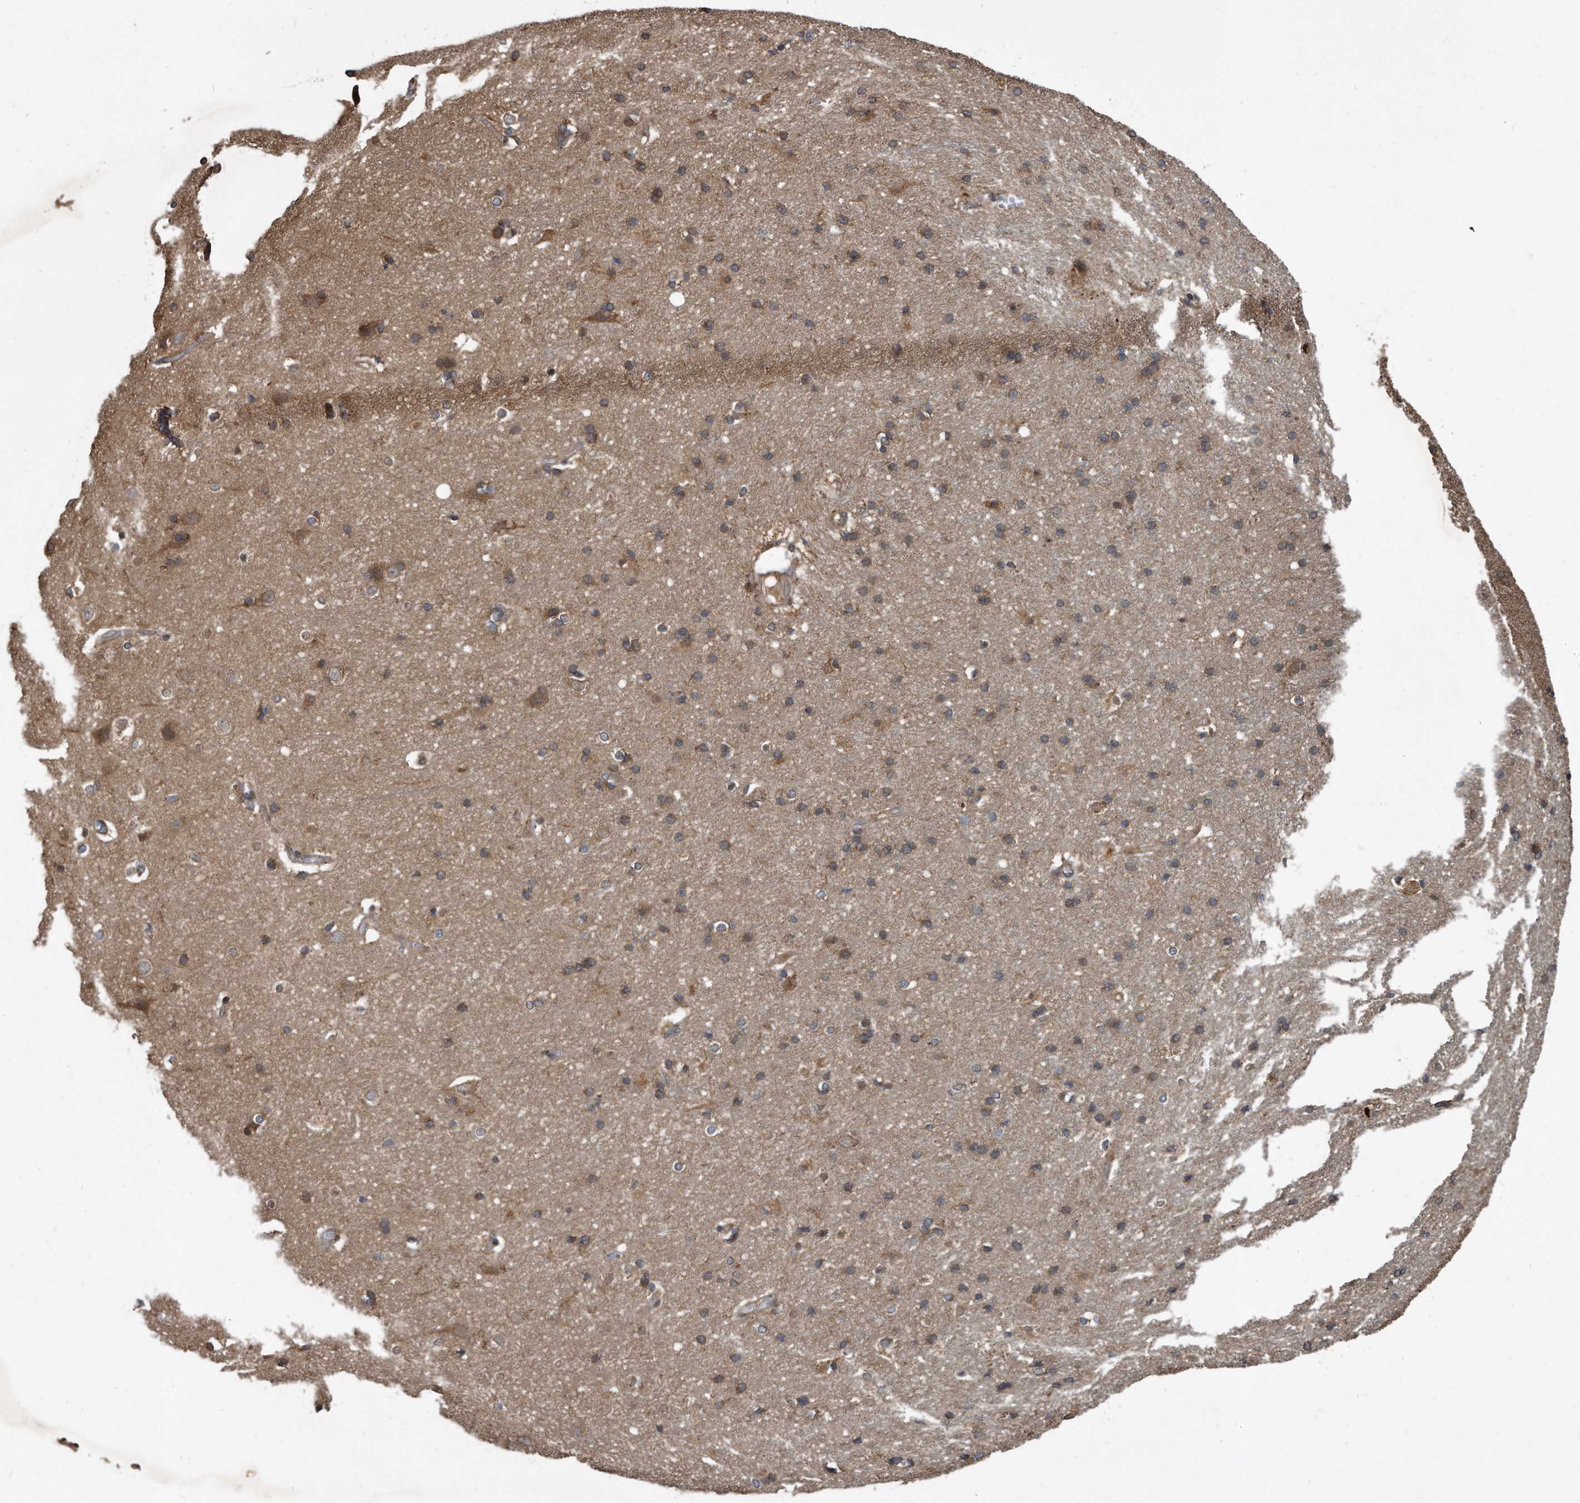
{"staining": {"intensity": "moderate", "quantity": ">75%", "location": "cytoplasmic/membranous"}, "tissue": "cerebral cortex", "cell_type": "Endothelial cells", "image_type": "normal", "snomed": [{"axis": "morphology", "description": "Normal tissue, NOS"}, {"axis": "topography", "description": "Cerebral cortex"}], "caption": "Endothelial cells show medium levels of moderate cytoplasmic/membranous positivity in about >75% of cells in unremarkable cerebral cortex.", "gene": "FAM136A", "patient": {"sex": "male", "age": 54}}